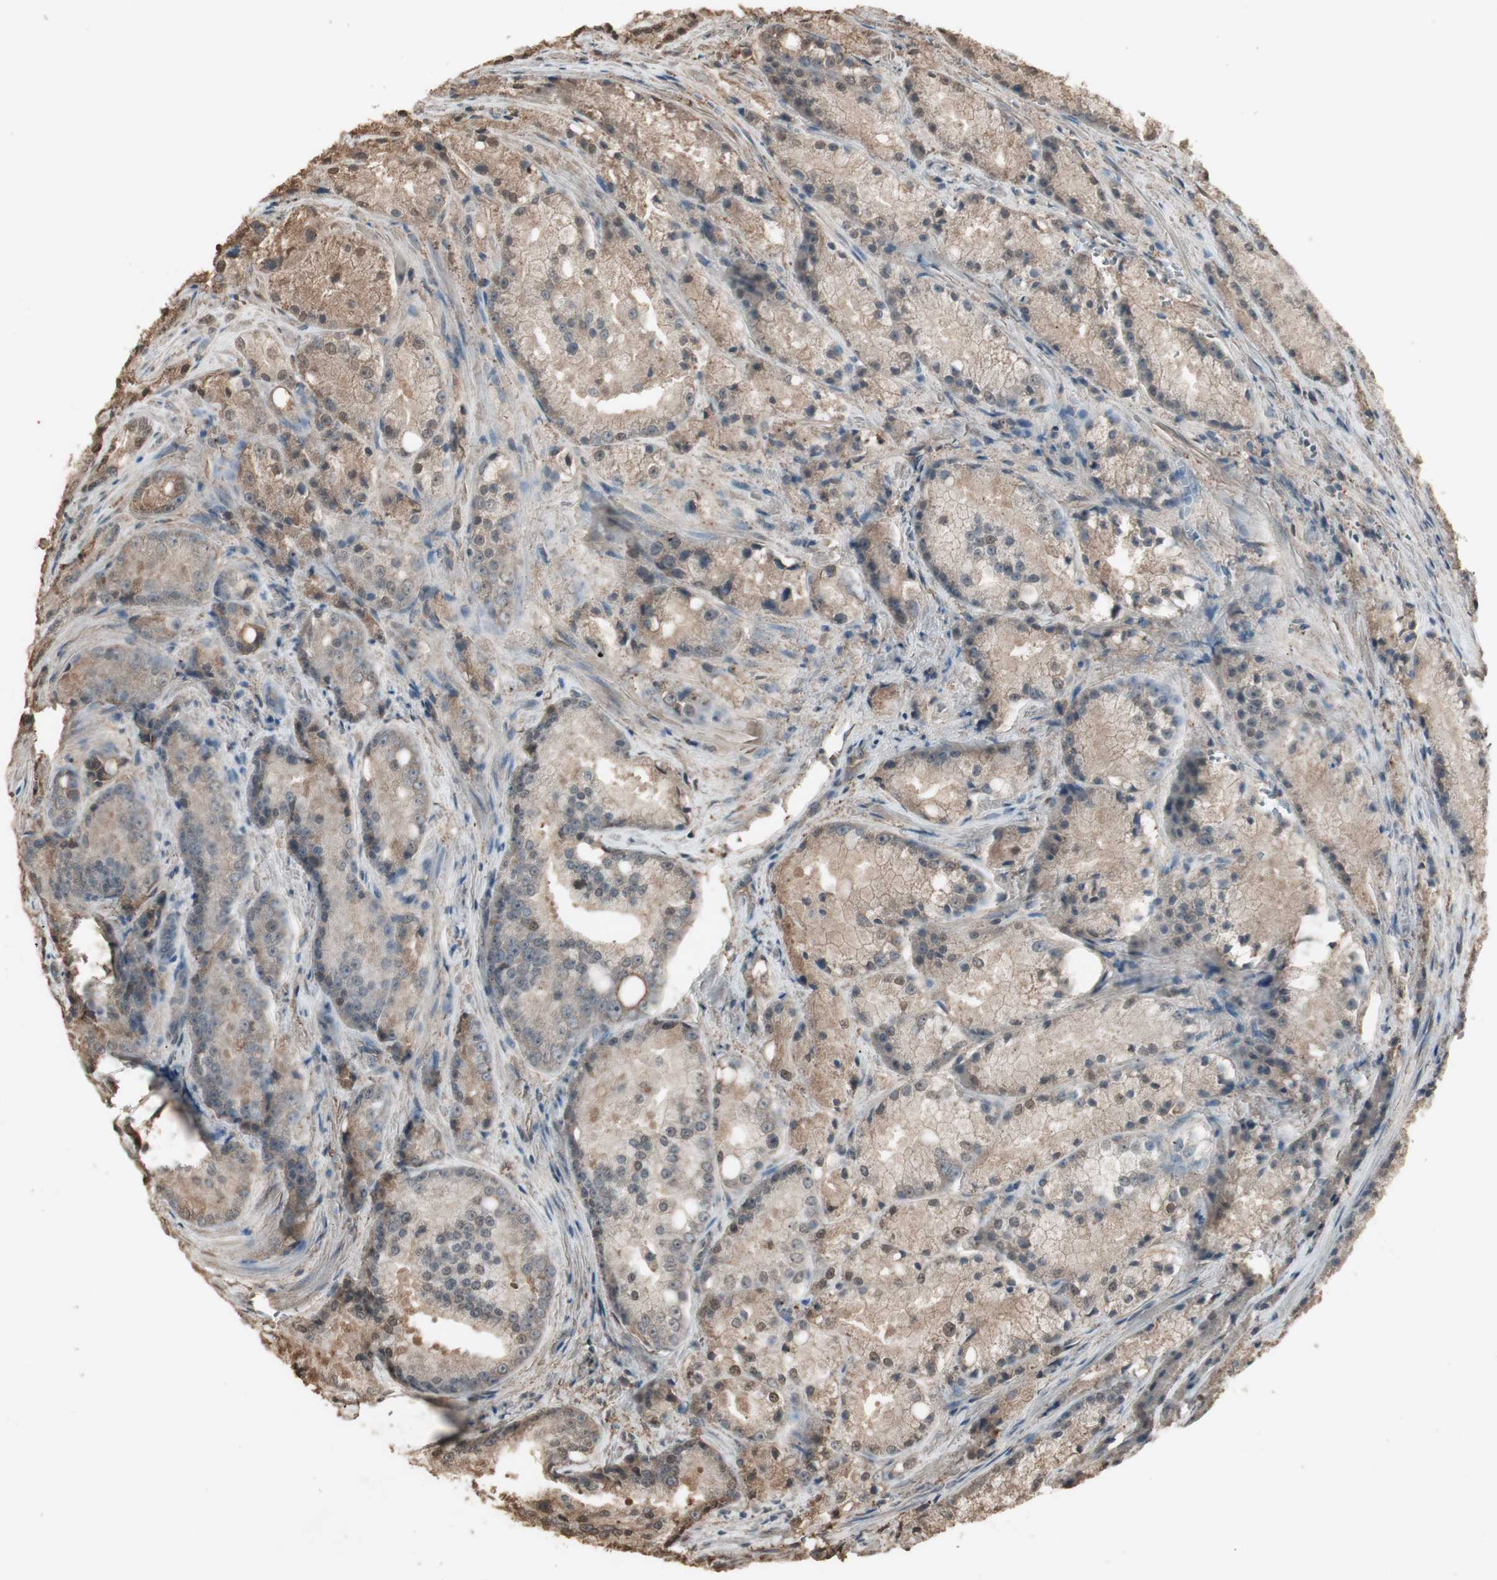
{"staining": {"intensity": "weak", "quantity": ">75%", "location": "cytoplasmic/membranous"}, "tissue": "prostate cancer", "cell_type": "Tumor cells", "image_type": "cancer", "snomed": [{"axis": "morphology", "description": "Adenocarcinoma, Low grade"}, {"axis": "topography", "description": "Prostate"}], "caption": "Immunohistochemical staining of human prostate cancer (low-grade adenocarcinoma) demonstrates weak cytoplasmic/membranous protein positivity in approximately >75% of tumor cells. (DAB = brown stain, brightfield microscopy at high magnification).", "gene": "MMP14", "patient": {"sex": "male", "age": 64}}